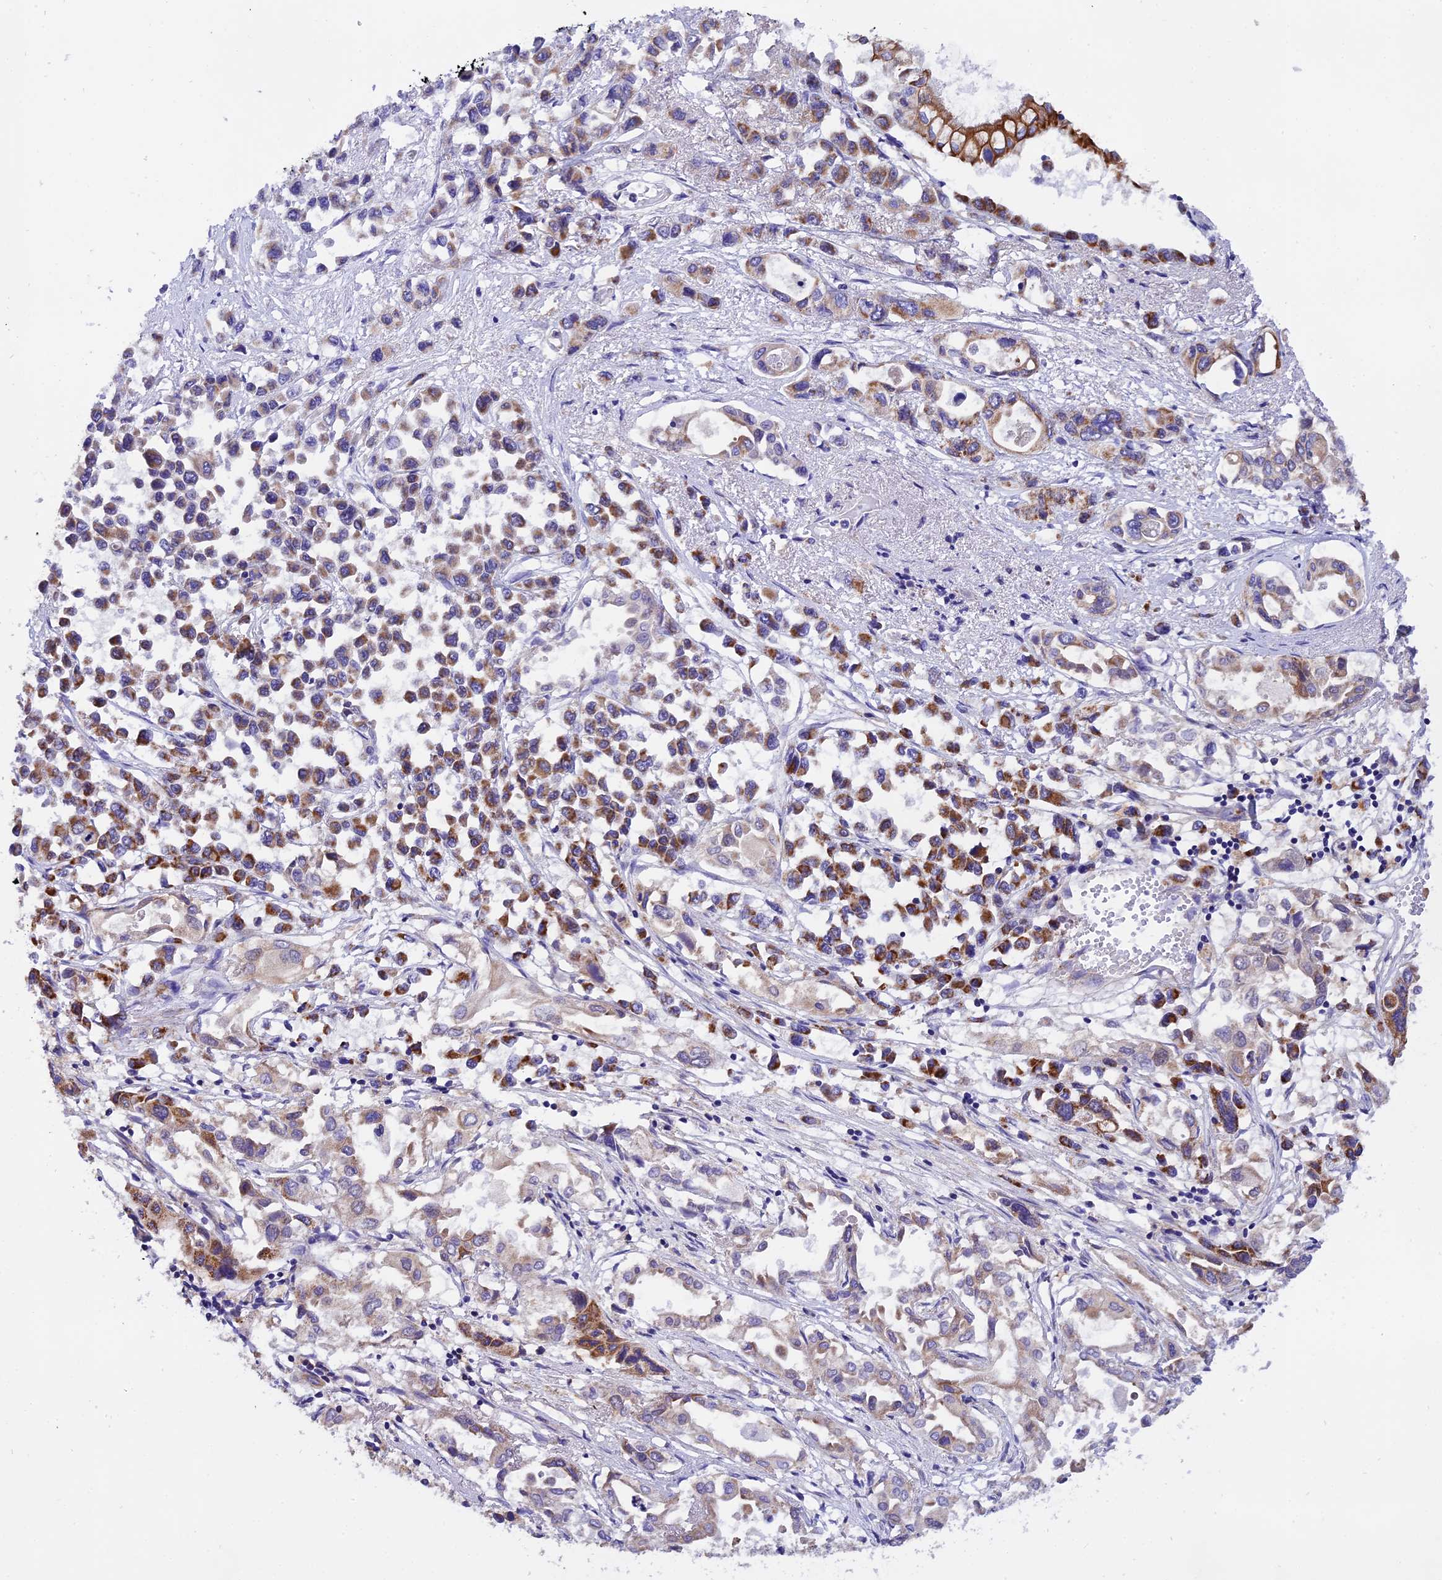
{"staining": {"intensity": "moderate", "quantity": ">75%", "location": "cytoplasmic/membranous"}, "tissue": "pancreatic cancer", "cell_type": "Tumor cells", "image_type": "cancer", "snomed": [{"axis": "morphology", "description": "Adenocarcinoma, NOS"}, {"axis": "topography", "description": "Pancreas"}], "caption": "Immunohistochemistry of human pancreatic cancer (adenocarcinoma) displays medium levels of moderate cytoplasmic/membranous positivity in approximately >75% of tumor cells. (IHC, brightfield microscopy, high magnification).", "gene": "MRPS34", "patient": {"sex": "male", "age": 92}}